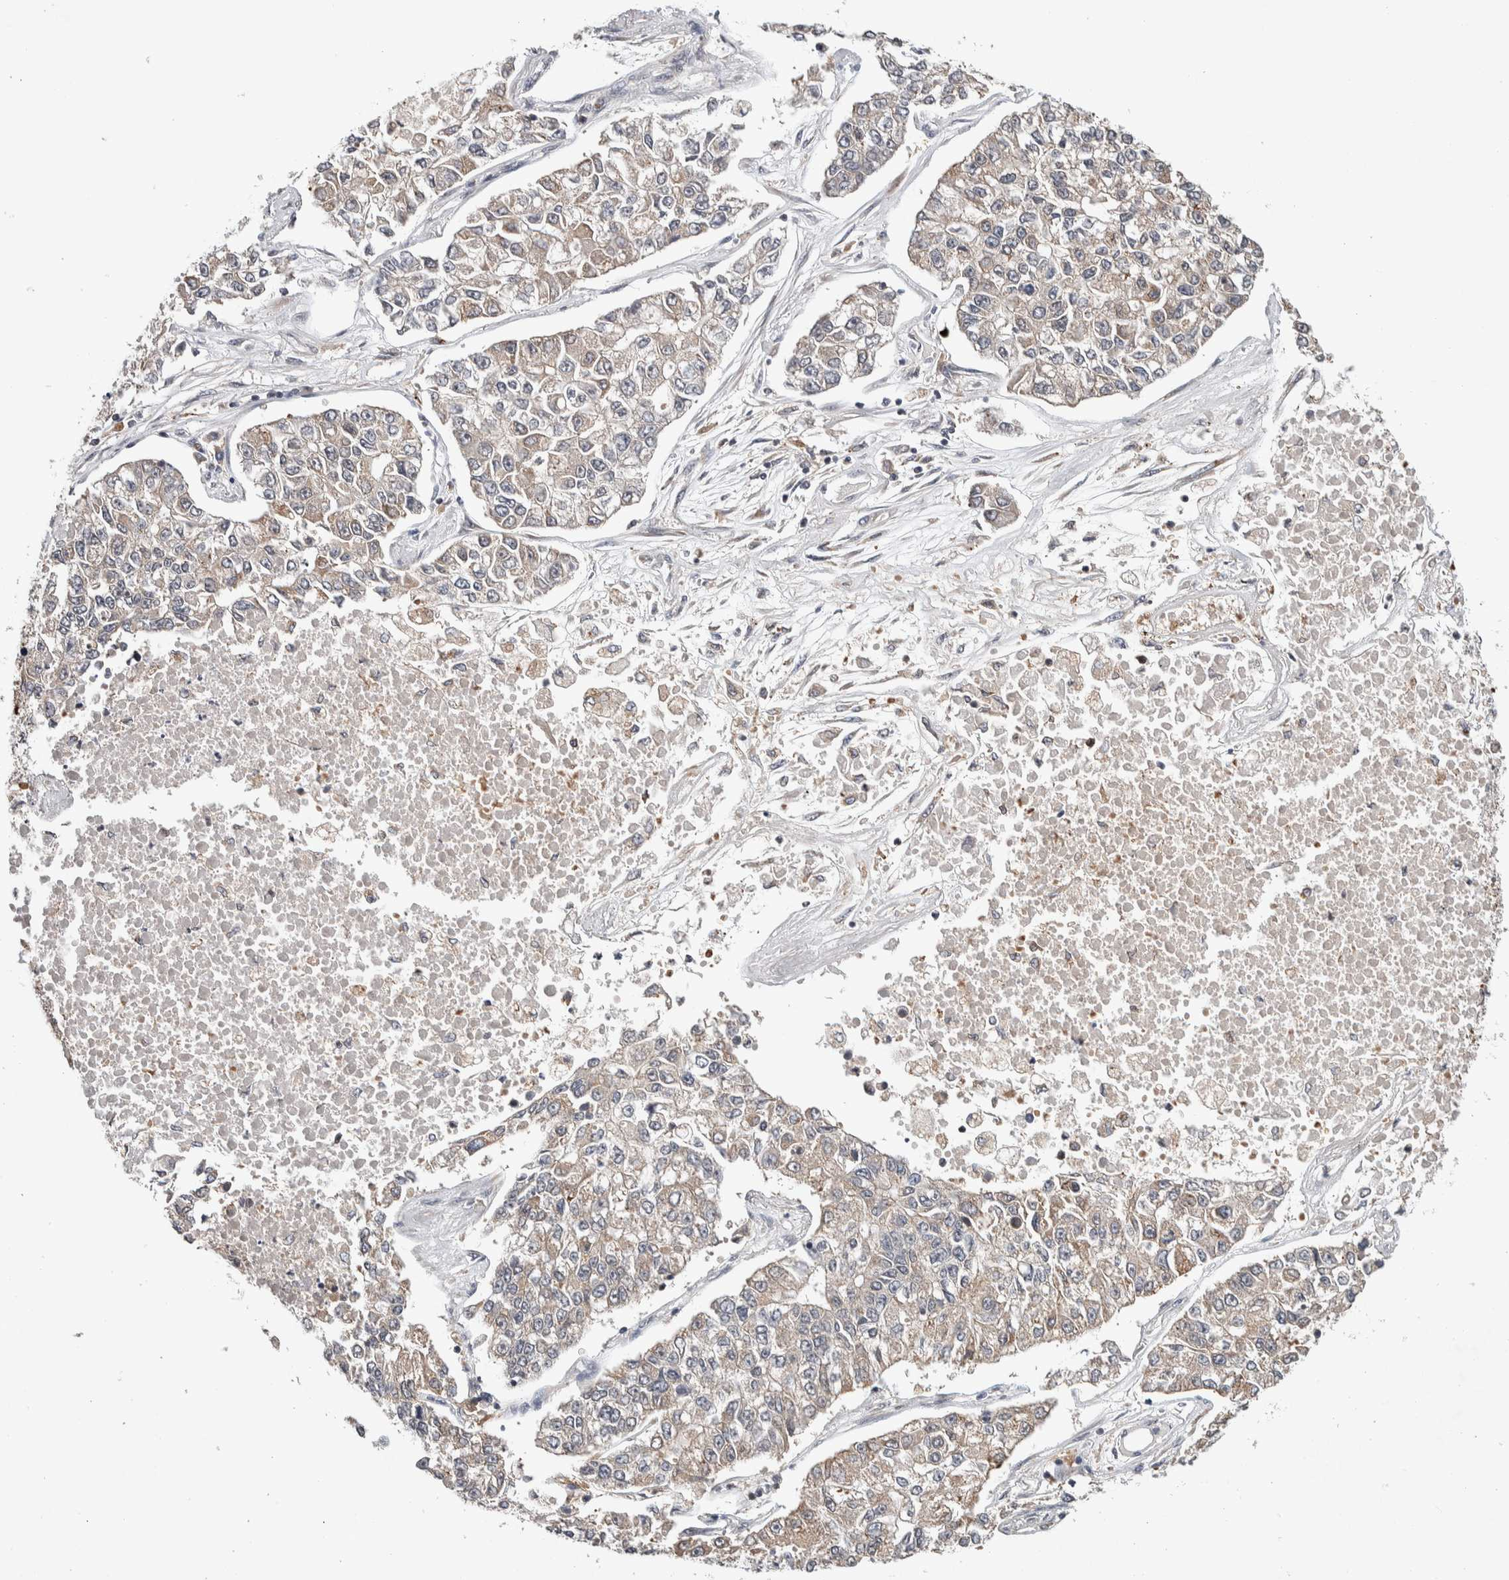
{"staining": {"intensity": "weak", "quantity": "<25%", "location": "cytoplasmic/membranous"}, "tissue": "lung cancer", "cell_type": "Tumor cells", "image_type": "cancer", "snomed": [{"axis": "morphology", "description": "Adenocarcinoma, NOS"}, {"axis": "topography", "description": "Lung"}], "caption": "DAB (3,3'-diaminobenzidine) immunohistochemical staining of lung cancer (adenocarcinoma) exhibits no significant expression in tumor cells.", "gene": "KCNK1", "patient": {"sex": "male", "age": 49}}